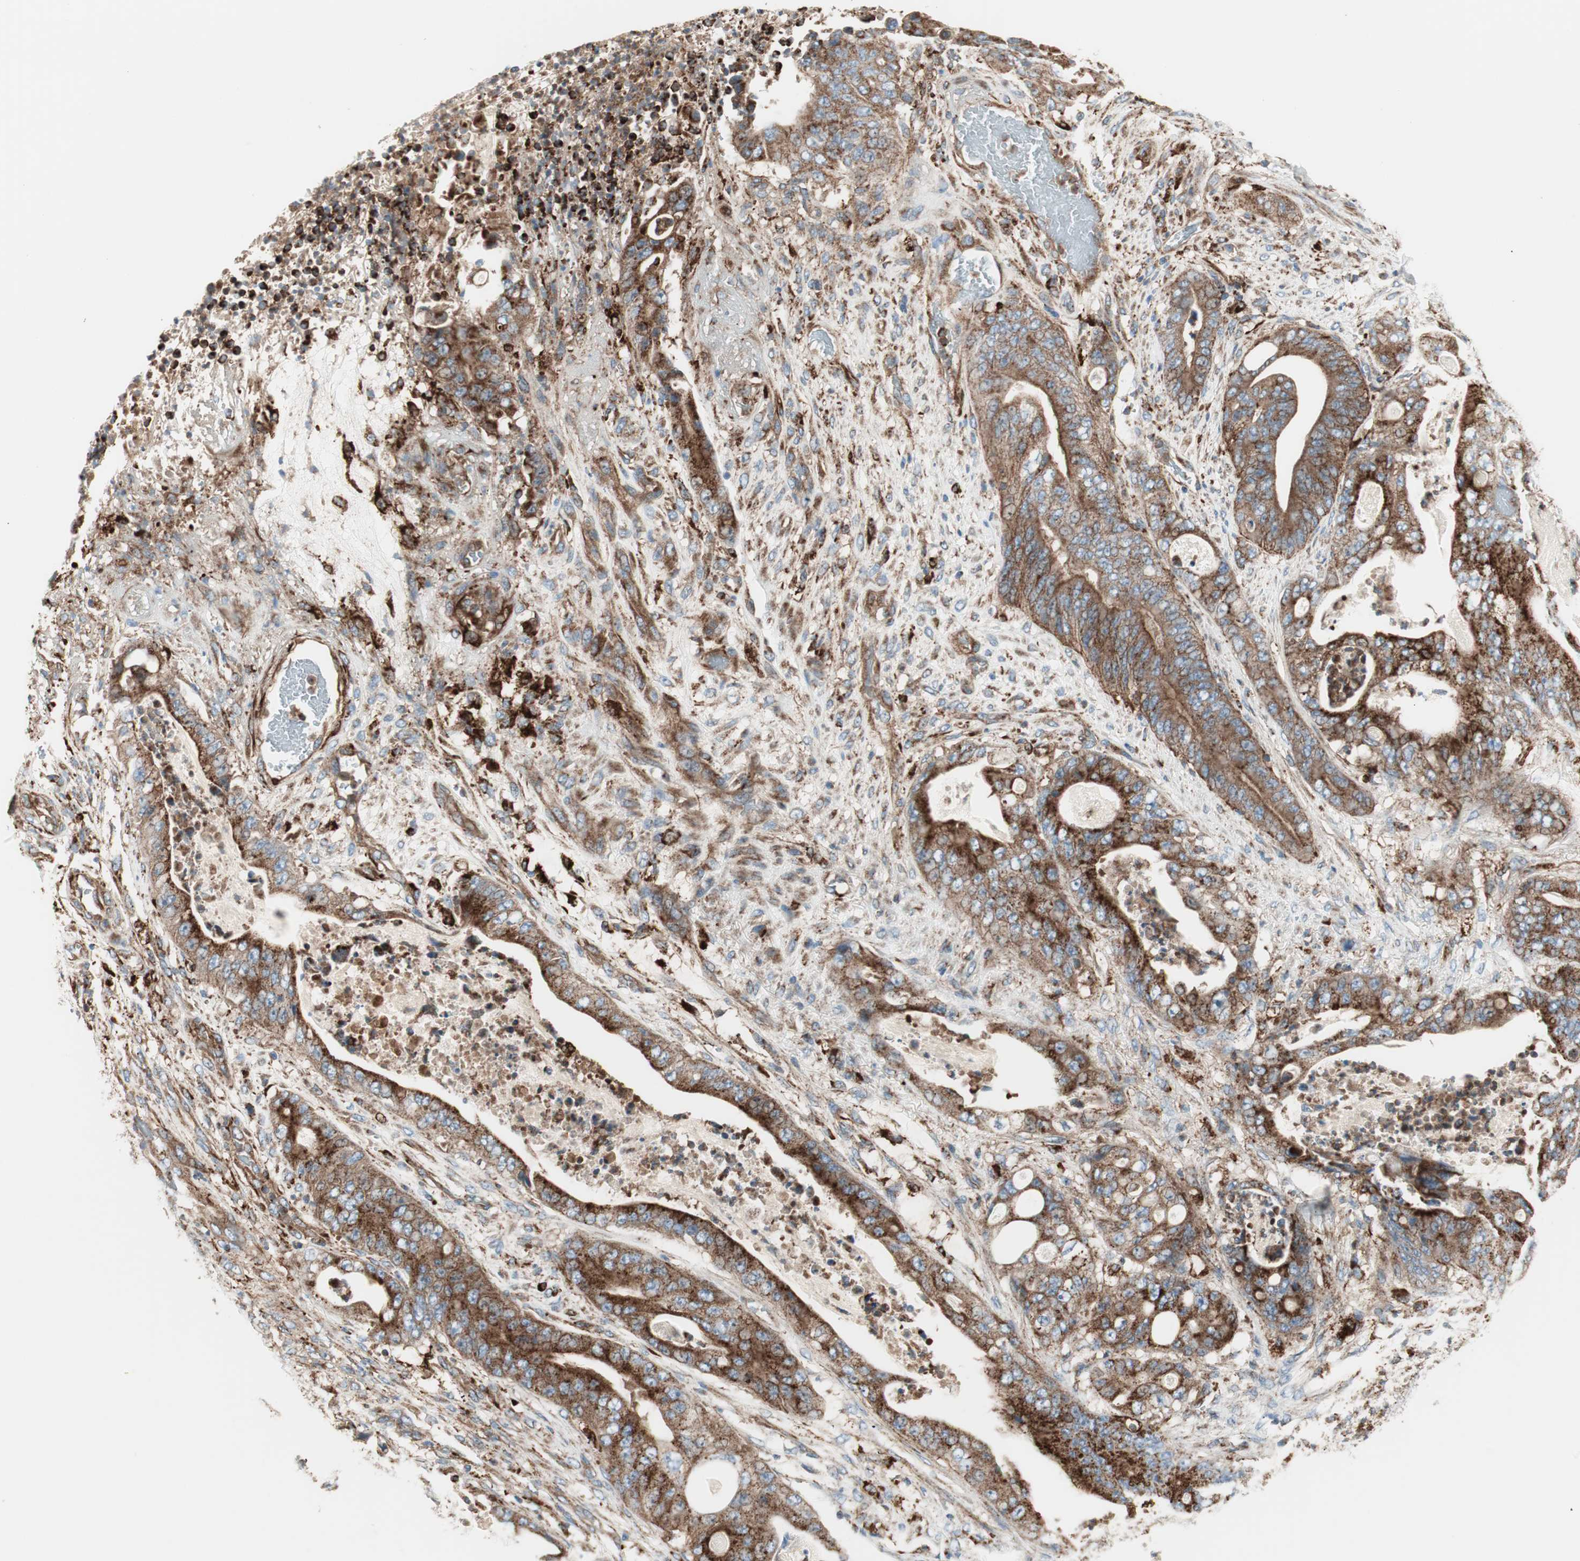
{"staining": {"intensity": "moderate", "quantity": "25%-75%", "location": "cytoplasmic/membranous"}, "tissue": "stomach cancer", "cell_type": "Tumor cells", "image_type": "cancer", "snomed": [{"axis": "morphology", "description": "Adenocarcinoma, NOS"}, {"axis": "topography", "description": "Stomach"}], "caption": "Immunohistochemical staining of stomach cancer (adenocarcinoma) demonstrates medium levels of moderate cytoplasmic/membranous expression in approximately 25%-75% of tumor cells.", "gene": "ATP6V1G1", "patient": {"sex": "female", "age": 73}}